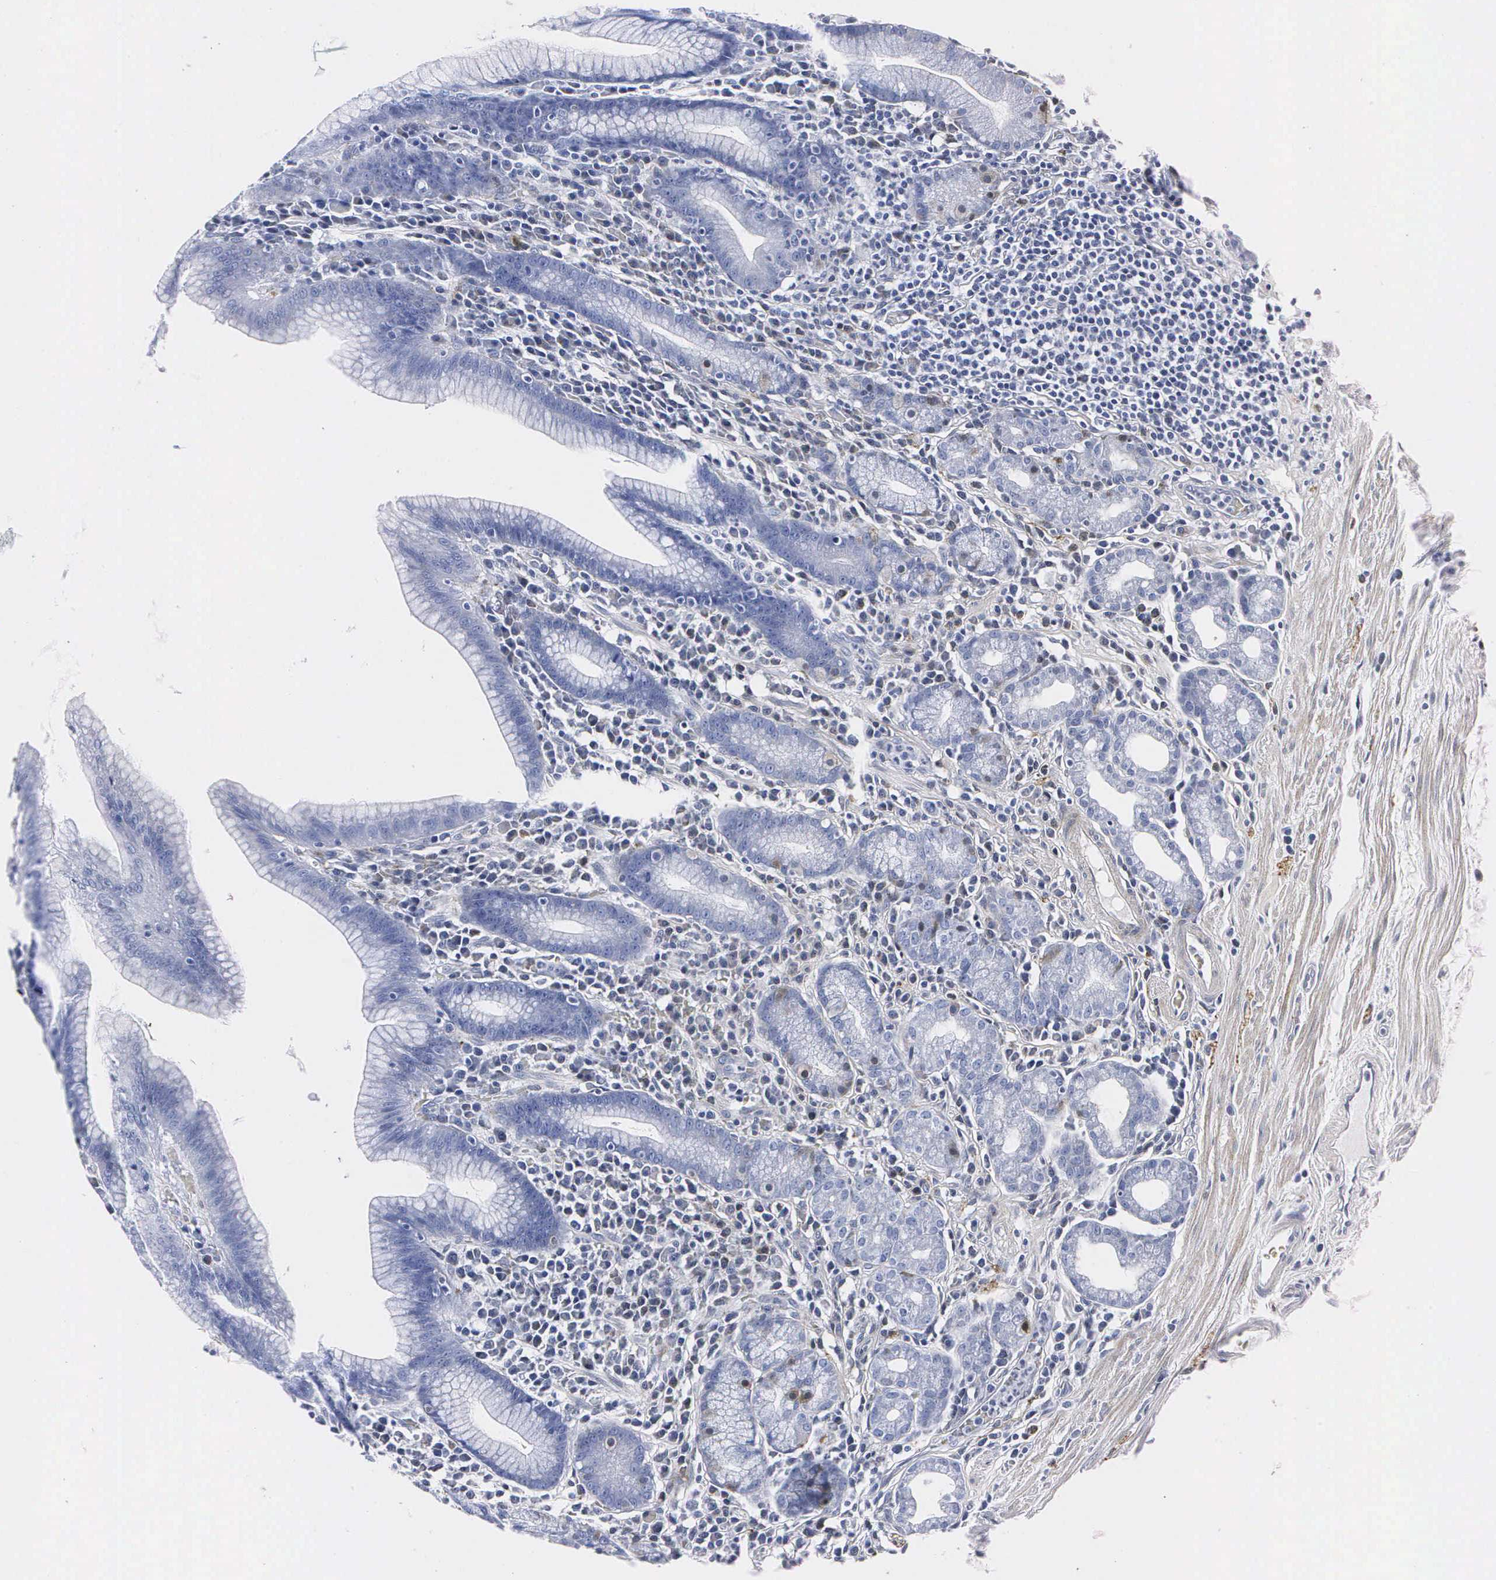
{"staining": {"intensity": "weak", "quantity": "<25%", "location": "cytoplasmic/membranous"}, "tissue": "stomach", "cell_type": "Glandular cells", "image_type": "normal", "snomed": [{"axis": "morphology", "description": "Normal tissue, NOS"}, {"axis": "topography", "description": "Stomach, lower"}], "caption": "DAB immunohistochemical staining of normal stomach shows no significant staining in glandular cells. The staining is performed using DAB brown chromogen with nuclei counter-stained in using hematoxylin.", "gene": "ENO2", "patient": {"sex": "male", "age": 58}}